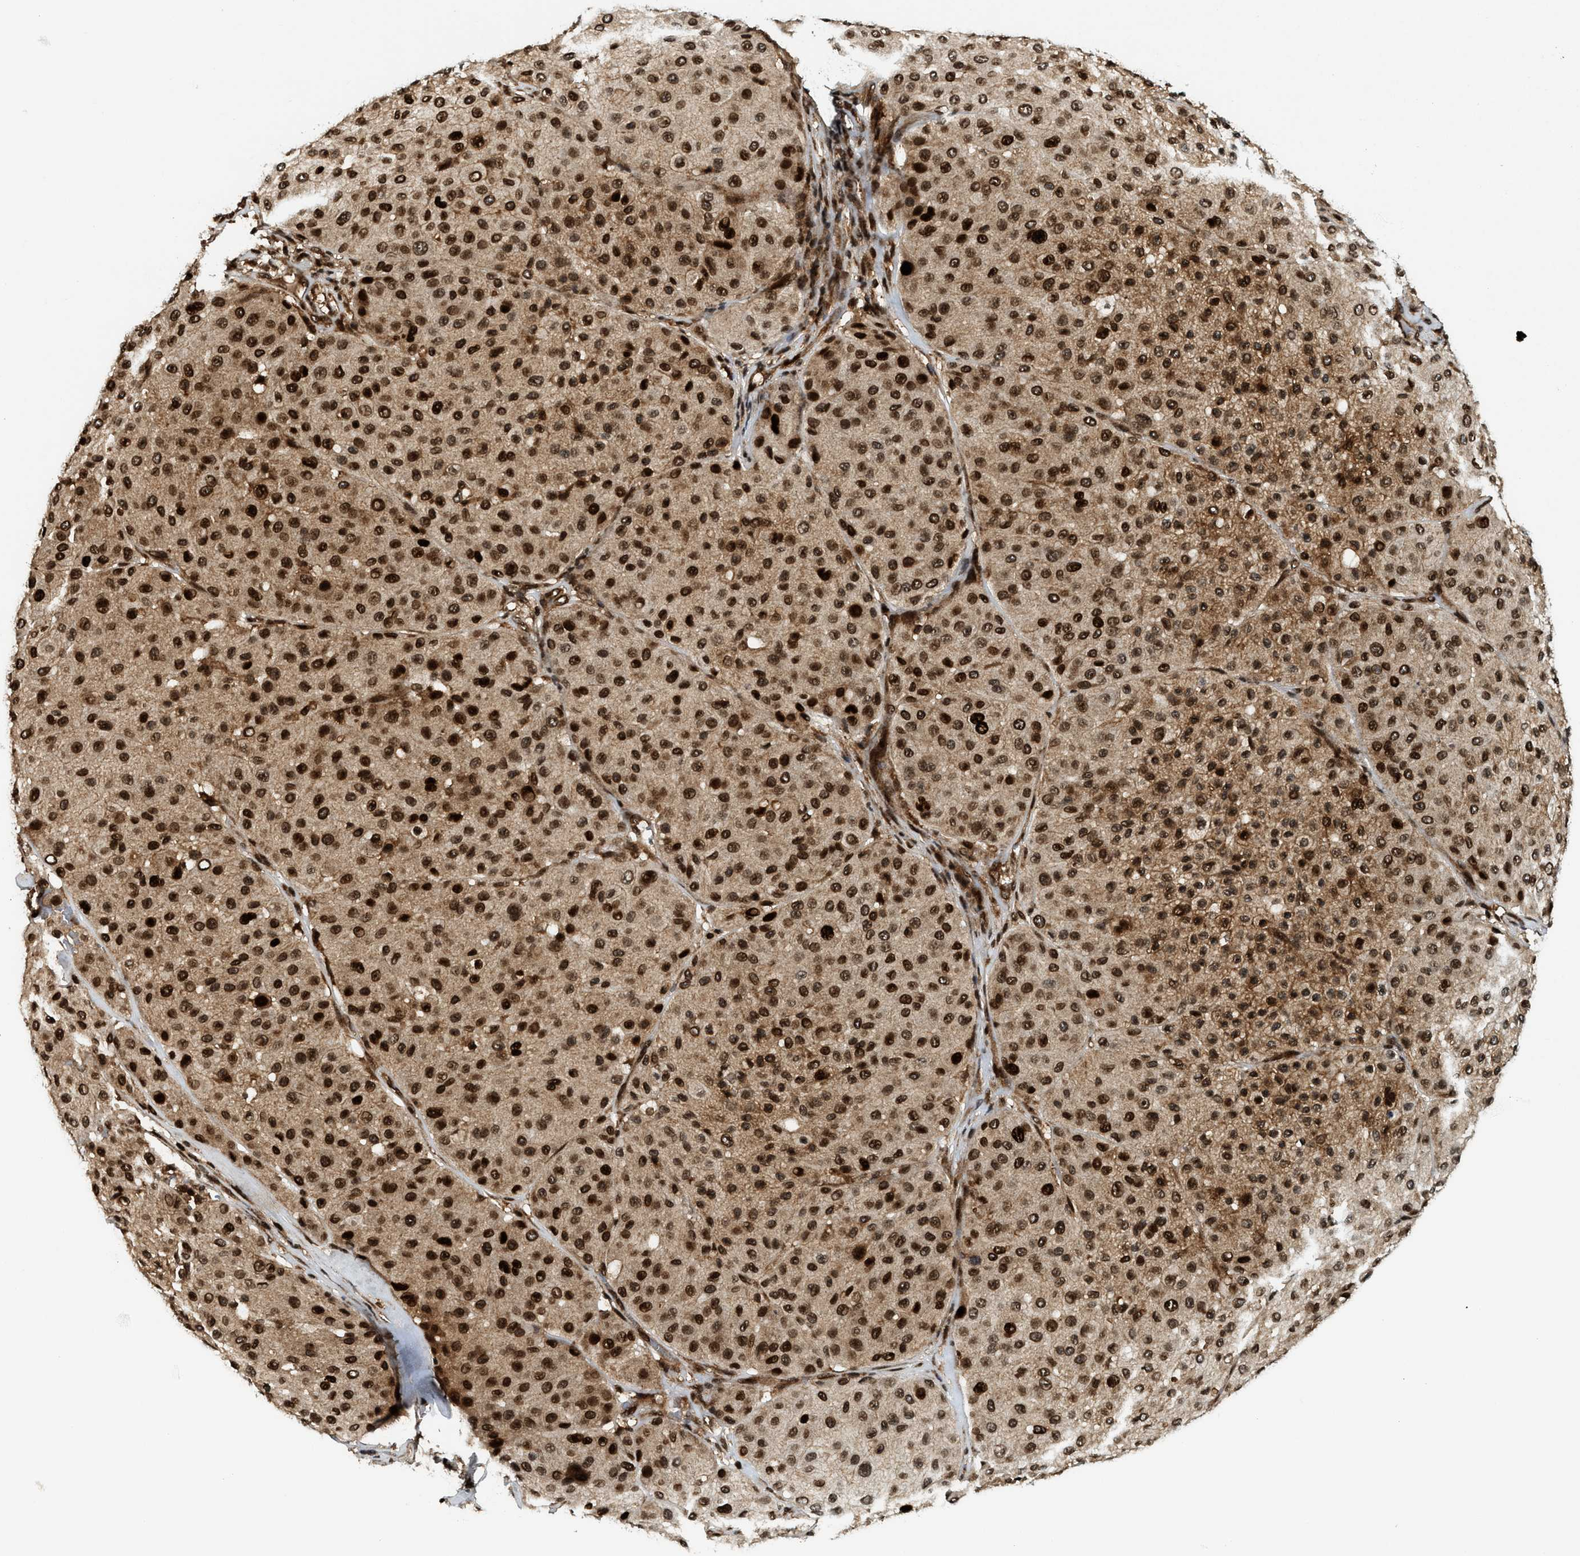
{"staining": {"intensity": "strong", "quantity": ">75%", "location": "cytoplasmic/membranous,nuclear"}, "tissue": "melanoma", "cell_type": "Tumor cells", "image_type": "cancer", "snomed": [{"axis": "morphology", "description": "Normal tissue, NOS"}, {"axis": "morphology", "description": "Malignant melanoma, Metastatic site"}, {"axis": "topography", "description": "Skin"}], "caption": "This image displays melanoma stained with immunohistochemistry to label a protein in brown. The cytoplasmic/membranous and nuclear of tumor cells show strong positivity for the protein. Nuclei are counter-stained blue.", "gene": "MDM2", "patient": {"sex": "male", "age": 41}}